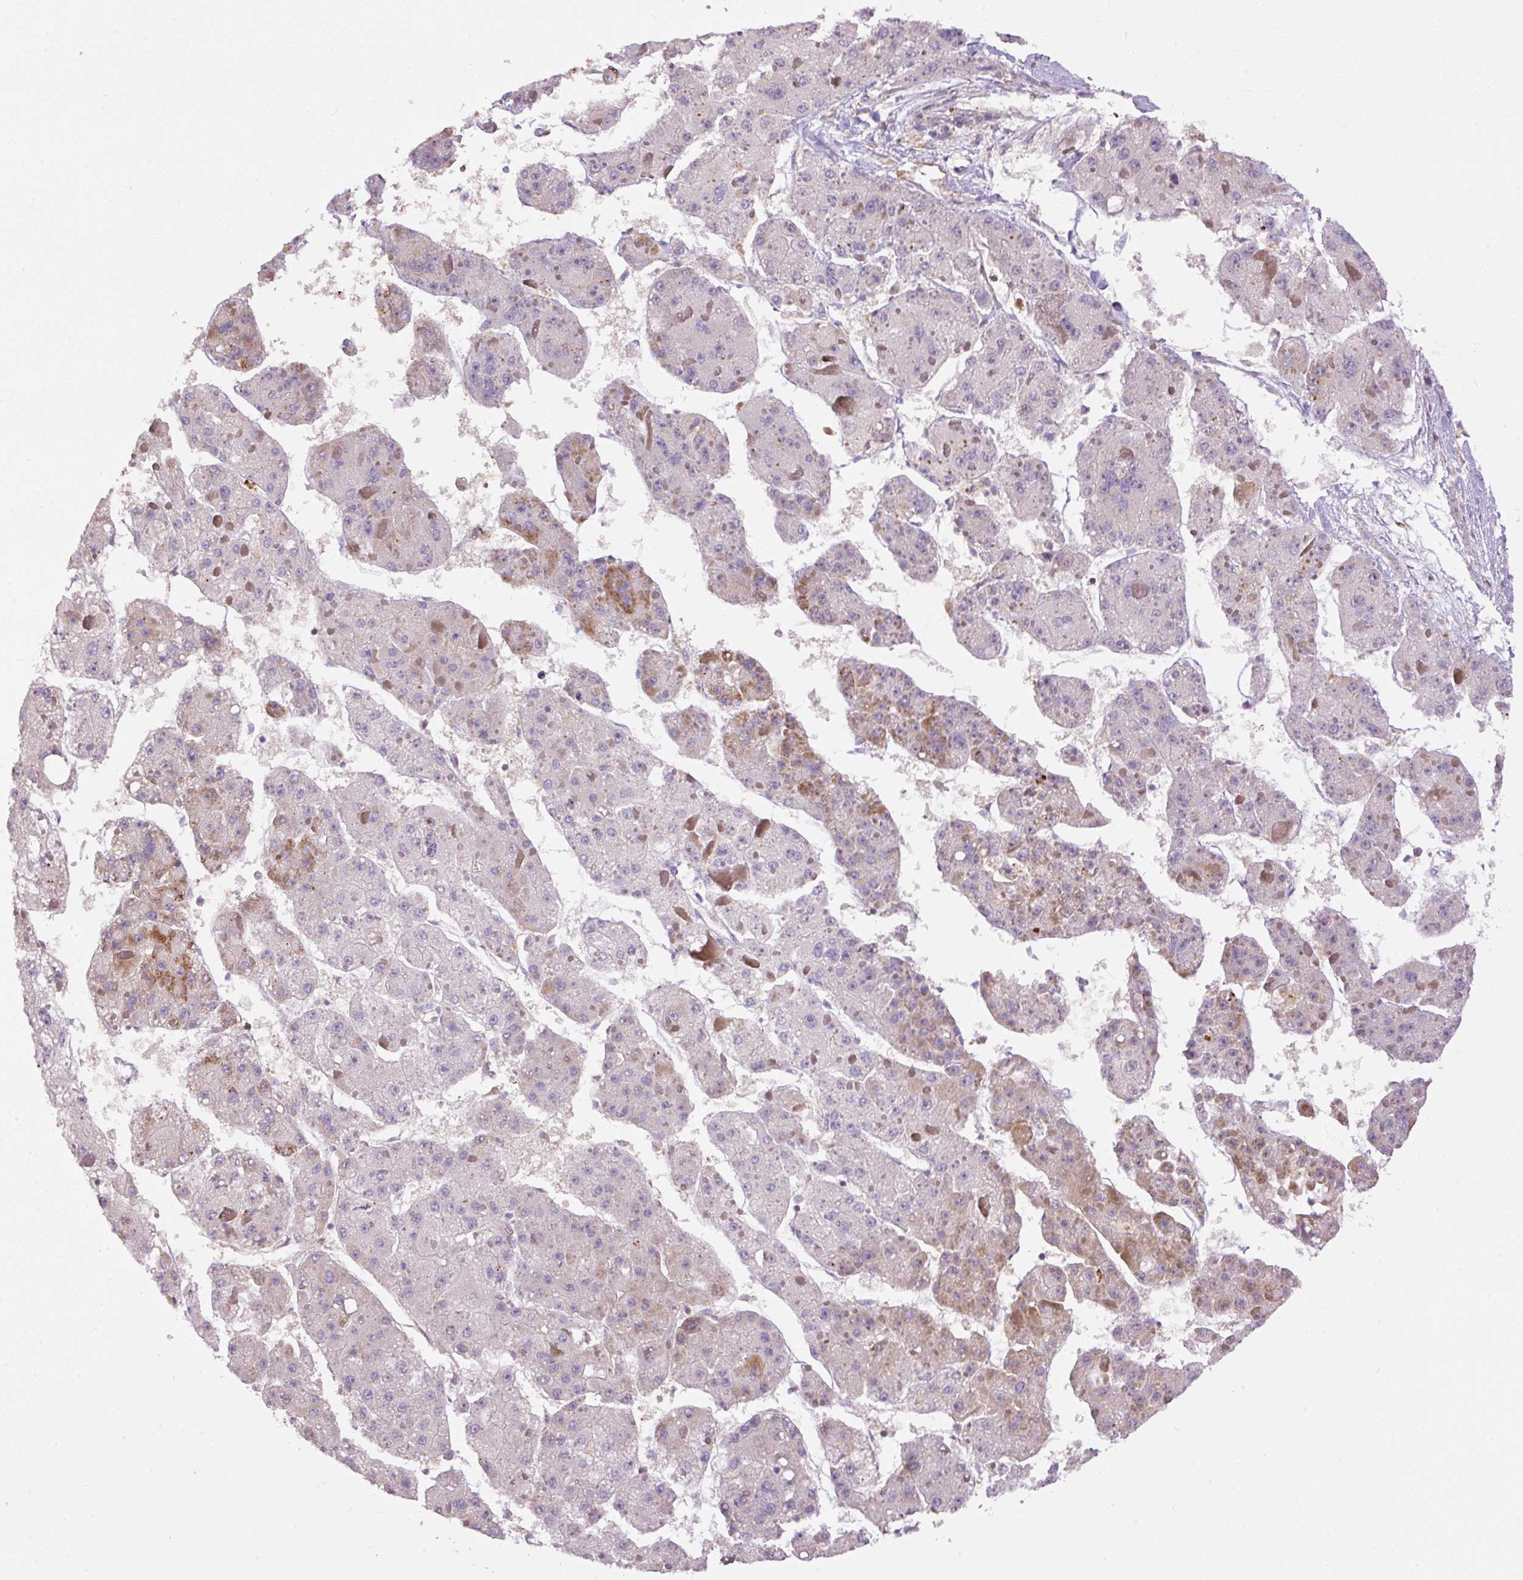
{"staining": {"intensity": "moderate", "quantity": "<25%", "location": "cytoplasmic/membranous"}, "tissue": "liver cancer", "cell_type": "Tumor cells", "image_type": "cancer", "snomed": [{"axis": "morphology", "description": "Carcinoma, Hepatocellular, NOS"}, {"axis": "topography", "description": "Liver"}], "caption": "IHC micrograph of liver hepatocellular carcinoma stained for a protein (brown), which shows low levels of moderate cytoplasmic/membranous positivity in approximately <25% of tumor cells.", "gene": "PPME1", "patient": {"sex": "female", "age": 73}}